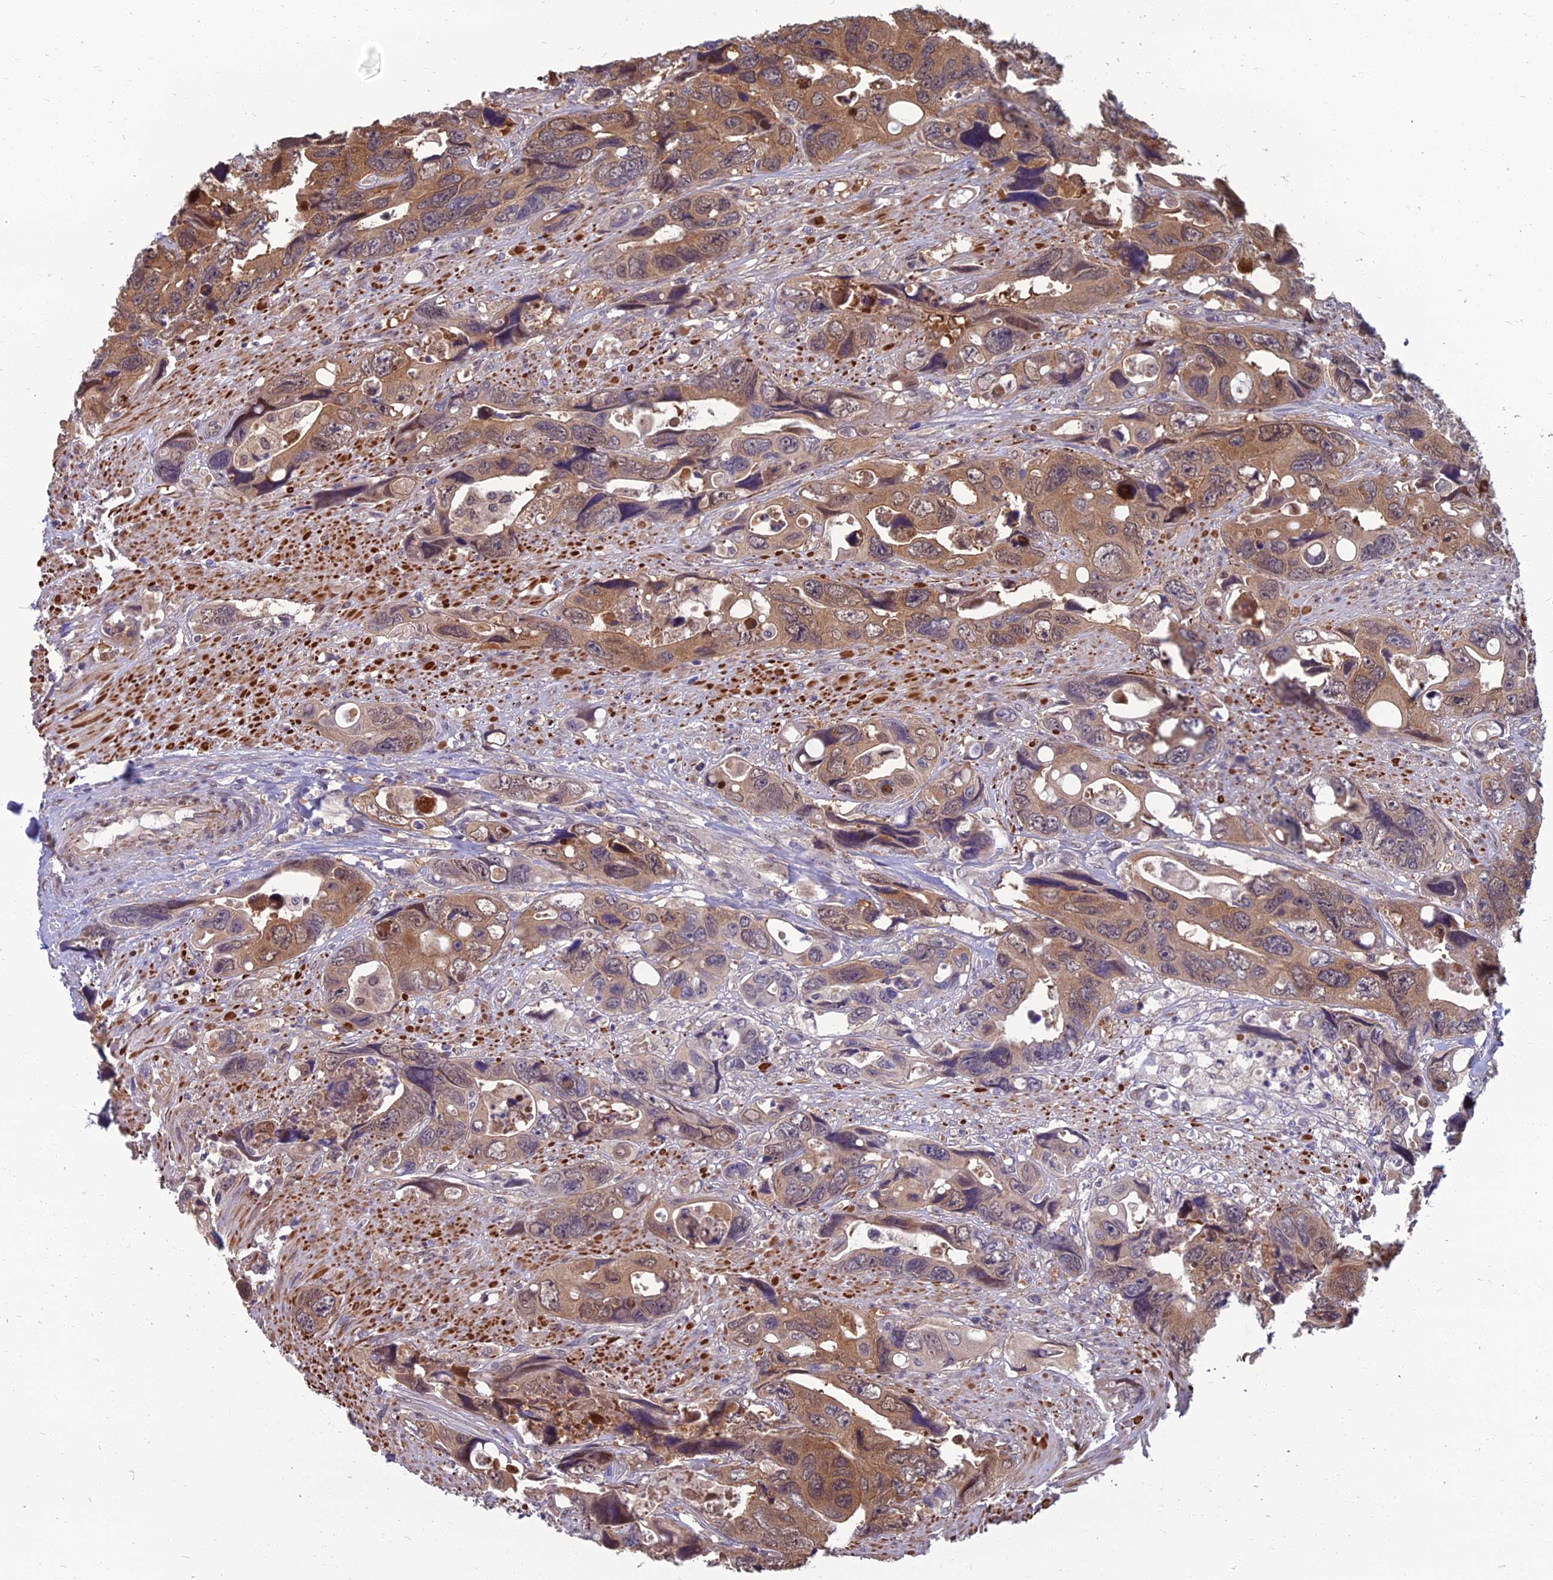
{"staining": {"intensity": "moderate", "quantity": ">75%", "location": "cytoplasmic/membranous,nuclear"}, "tissue": "colorectal cancer", "cell_type": "Tumor cells", "image_type": "cancer", "snomed": [{"axis": "morphology", "description": "Adenocarcinoma, NOS"}, {"axis": "topography", "description": "Rectum"}], "caption": "Tumor cells exhibit moderate cytoplasmic/membranous and nuclear staining in about >75% of cells in colorectal adenocarcinoma.", "gene": "NR4A3", "patient": {"sex": "male", "age": 57}}